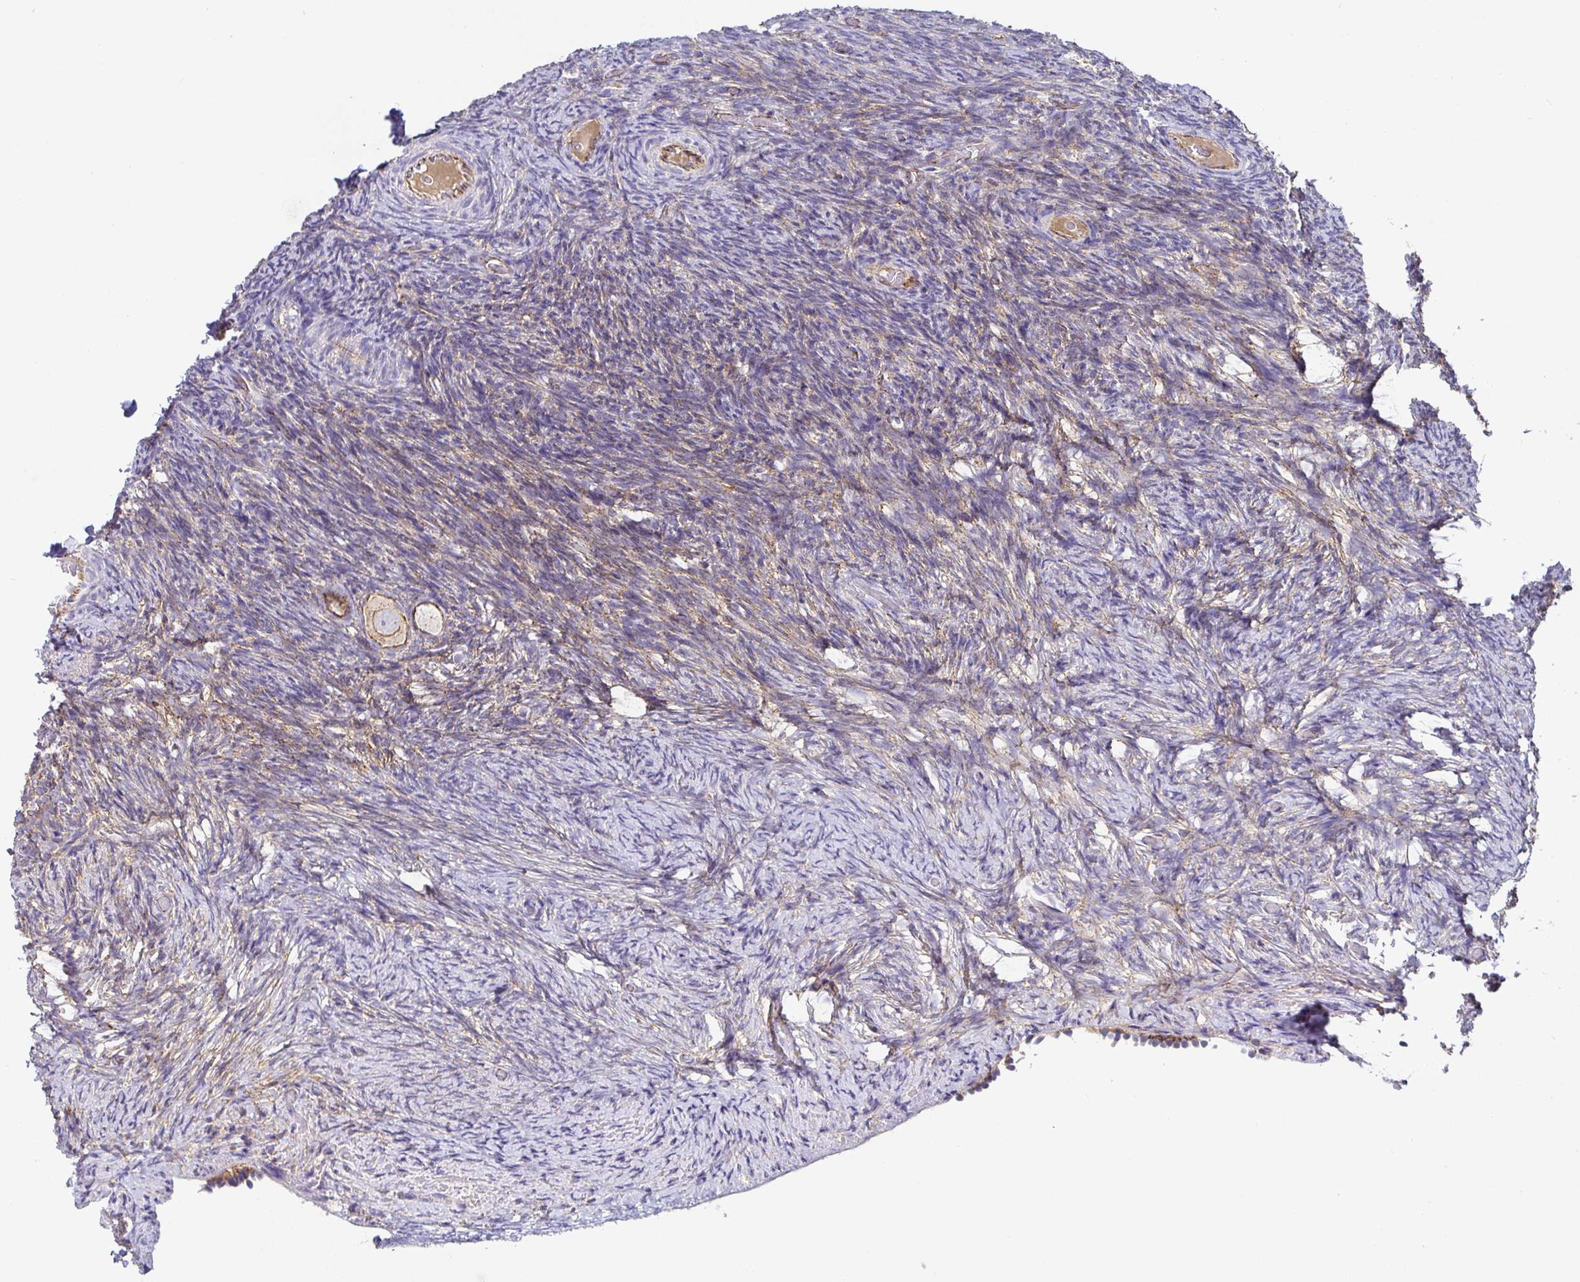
{"staining": {"intensity": "weak", "quantity": ">75%", "location": "cytoplasmic/membranous"}, "tissue": "ovary", "cell_type": "Follicle cells", "image_type": "normal", "snomed": [{"axis": "morphology", "description": "Normal tissue, NOS"}, {"axis": "topography", "description": "Ovary"}], "caption": "Protein expression analysis of unremarkable human ovary reveals weak cytoplasmic/membranous positivity in about >75% of follicle cells. The protein is stained brown, and the nuclei are stained in blue (DAB (3,3'-diaminobenzidine) IHC with brightfield microscopy, high magnification).", "gene": "PIWIL3", "patient": {"sex": "female", "age": 34}}